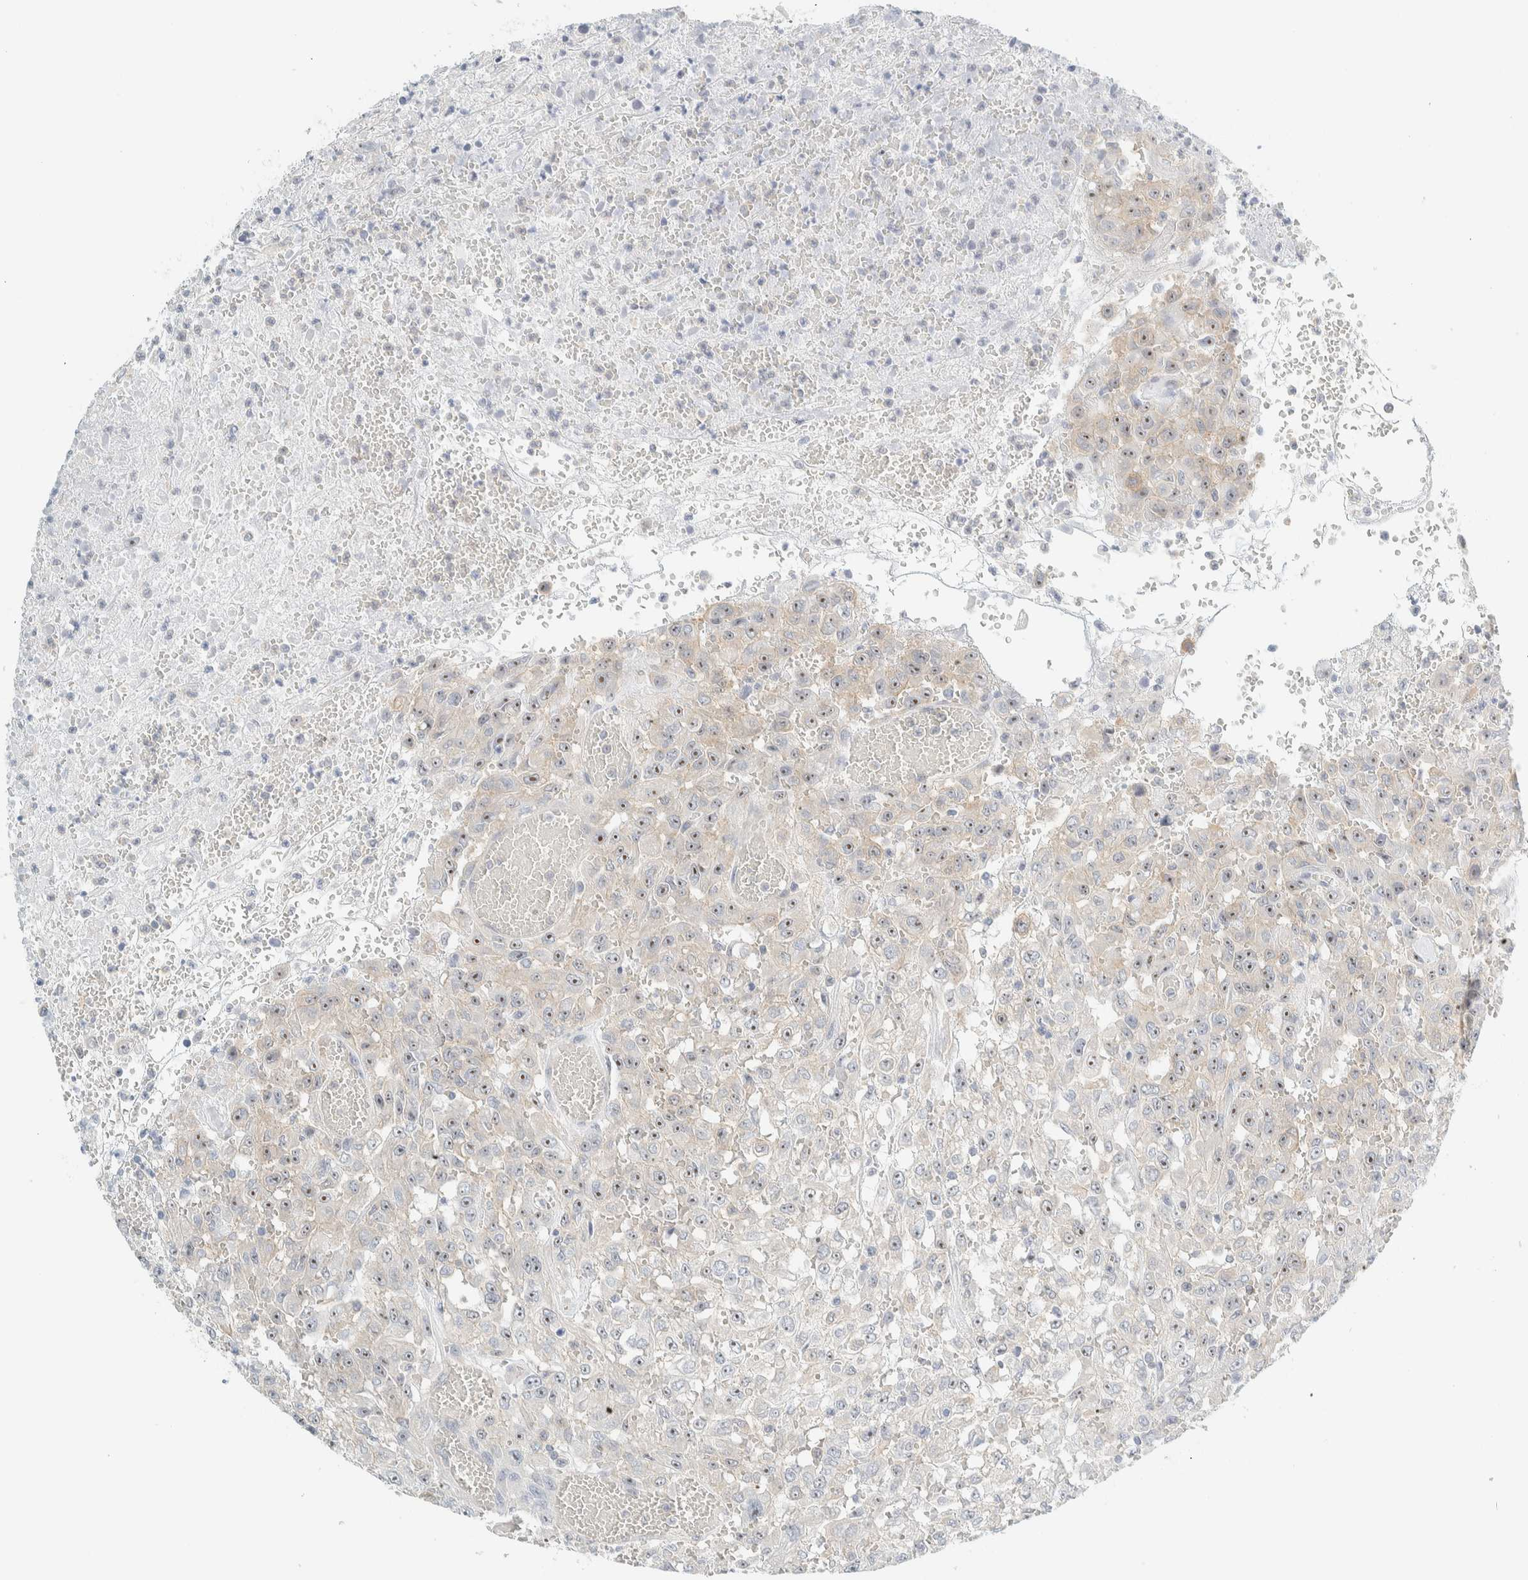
{"staining": {"intensity": "moderate", "quantity": ">75%", "location": "nuclear"}, "tissue": "urothelial cancer", "cell_type": "Tumor cells", "image_type": "cancer", "snomed": [{"axis": "morphology", "description": "Urothelial carcinoma, High grade"}, {"axis": "topography", "description": "Urinary bladder"}], "caption": "This is a micrograph of immunohistochemistry staining of urothelial cancer, which shows moderate positivity in the nuclear of tumor cells.", "gene": "NDE1", "patient": {"sex": "male", "age": 46}}